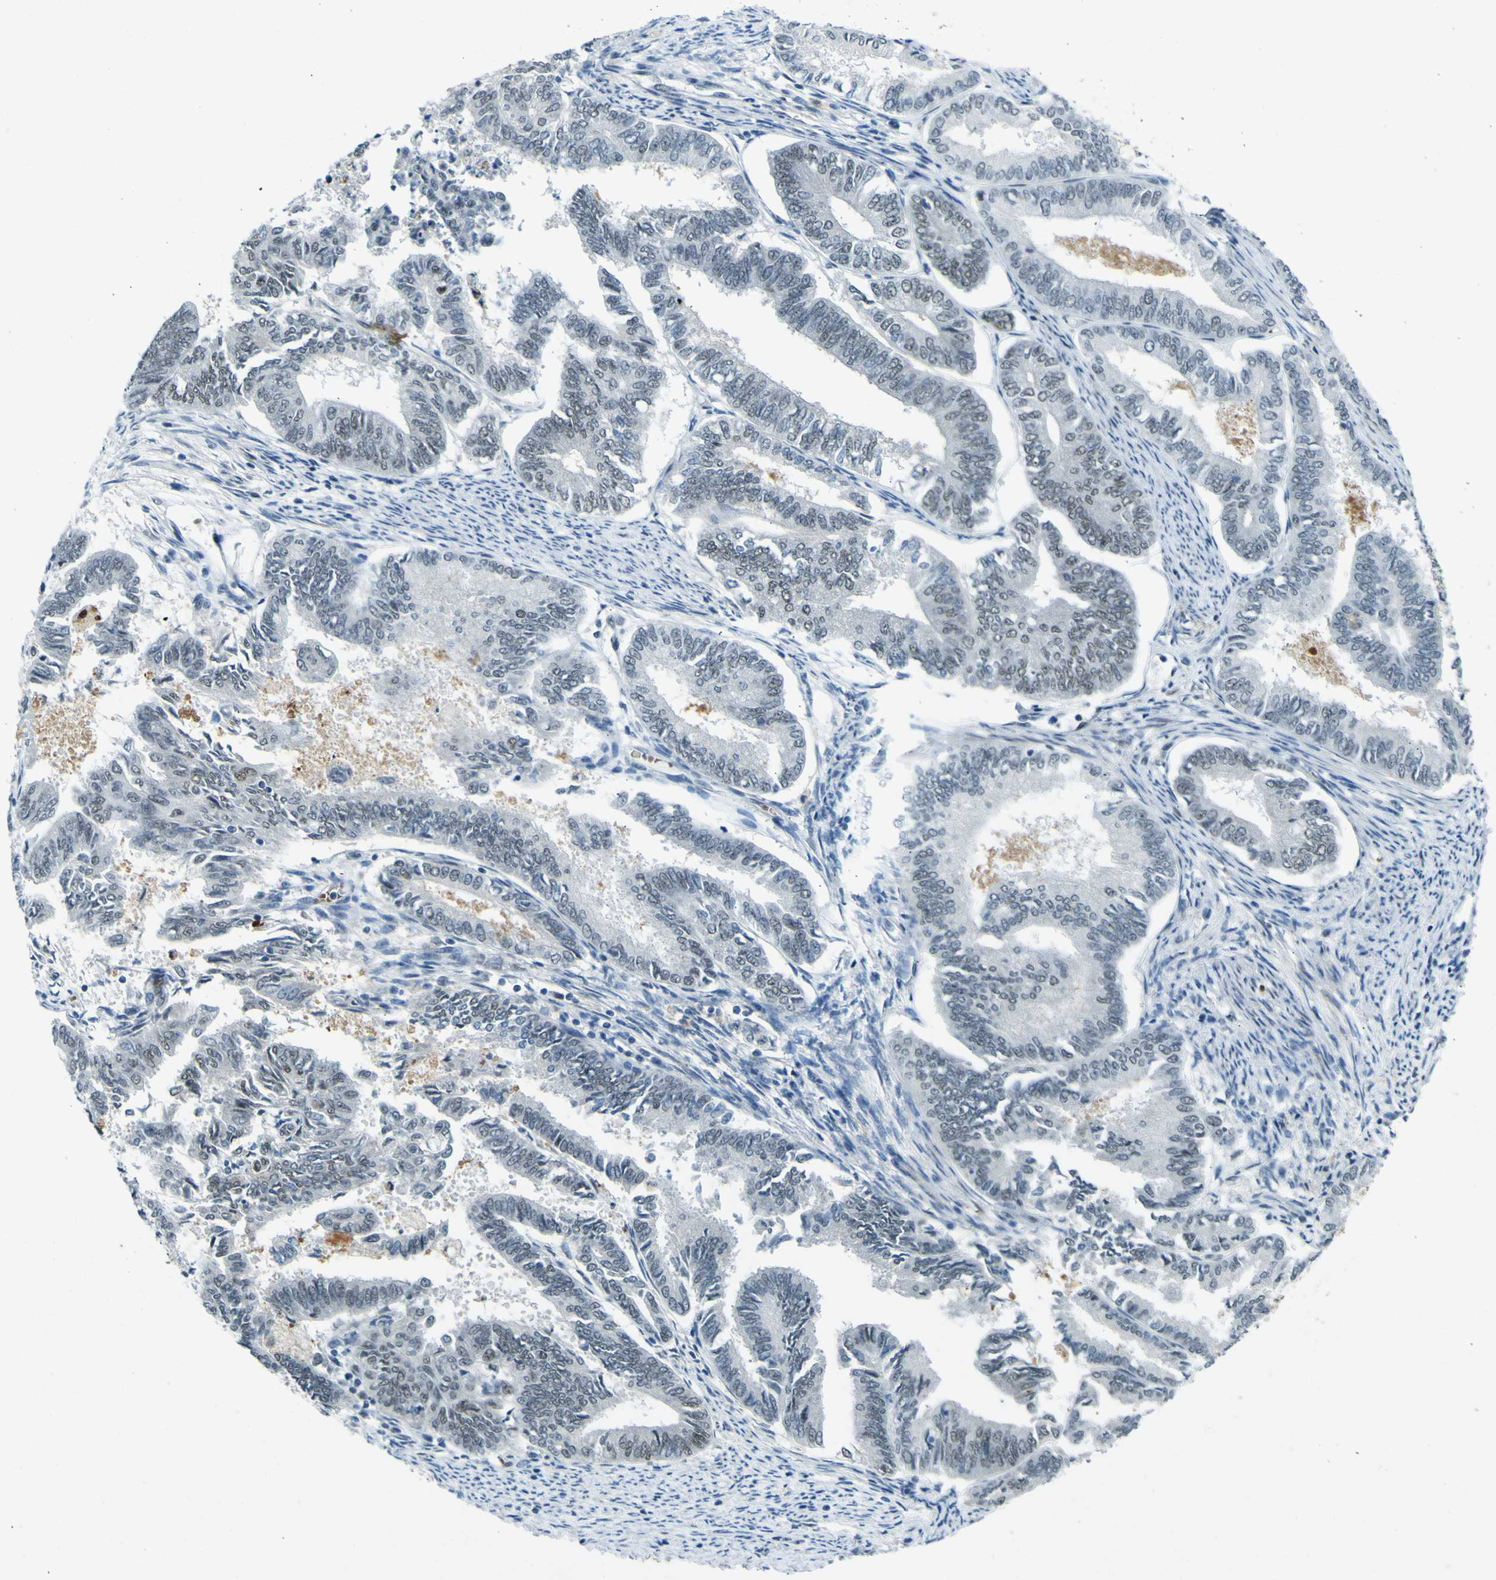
{"staining": {"intensity": "weak", "quantity": "<25%", "location": "nuclear"}, "tissue": "endometrial cancer", "cell_type": "Tumor cells", "image_type": "cancer", "snomed": [{"axis": "morphology", "description": "Adenocarcinoma, NOS"}, {"axis": "topography", "description": "Endometrium"}], "caption": "Tumor cells show no significant staining in endometrial cancer.", "gene": "CEBPG", "patient": {"sex": "female", "age": 86}}